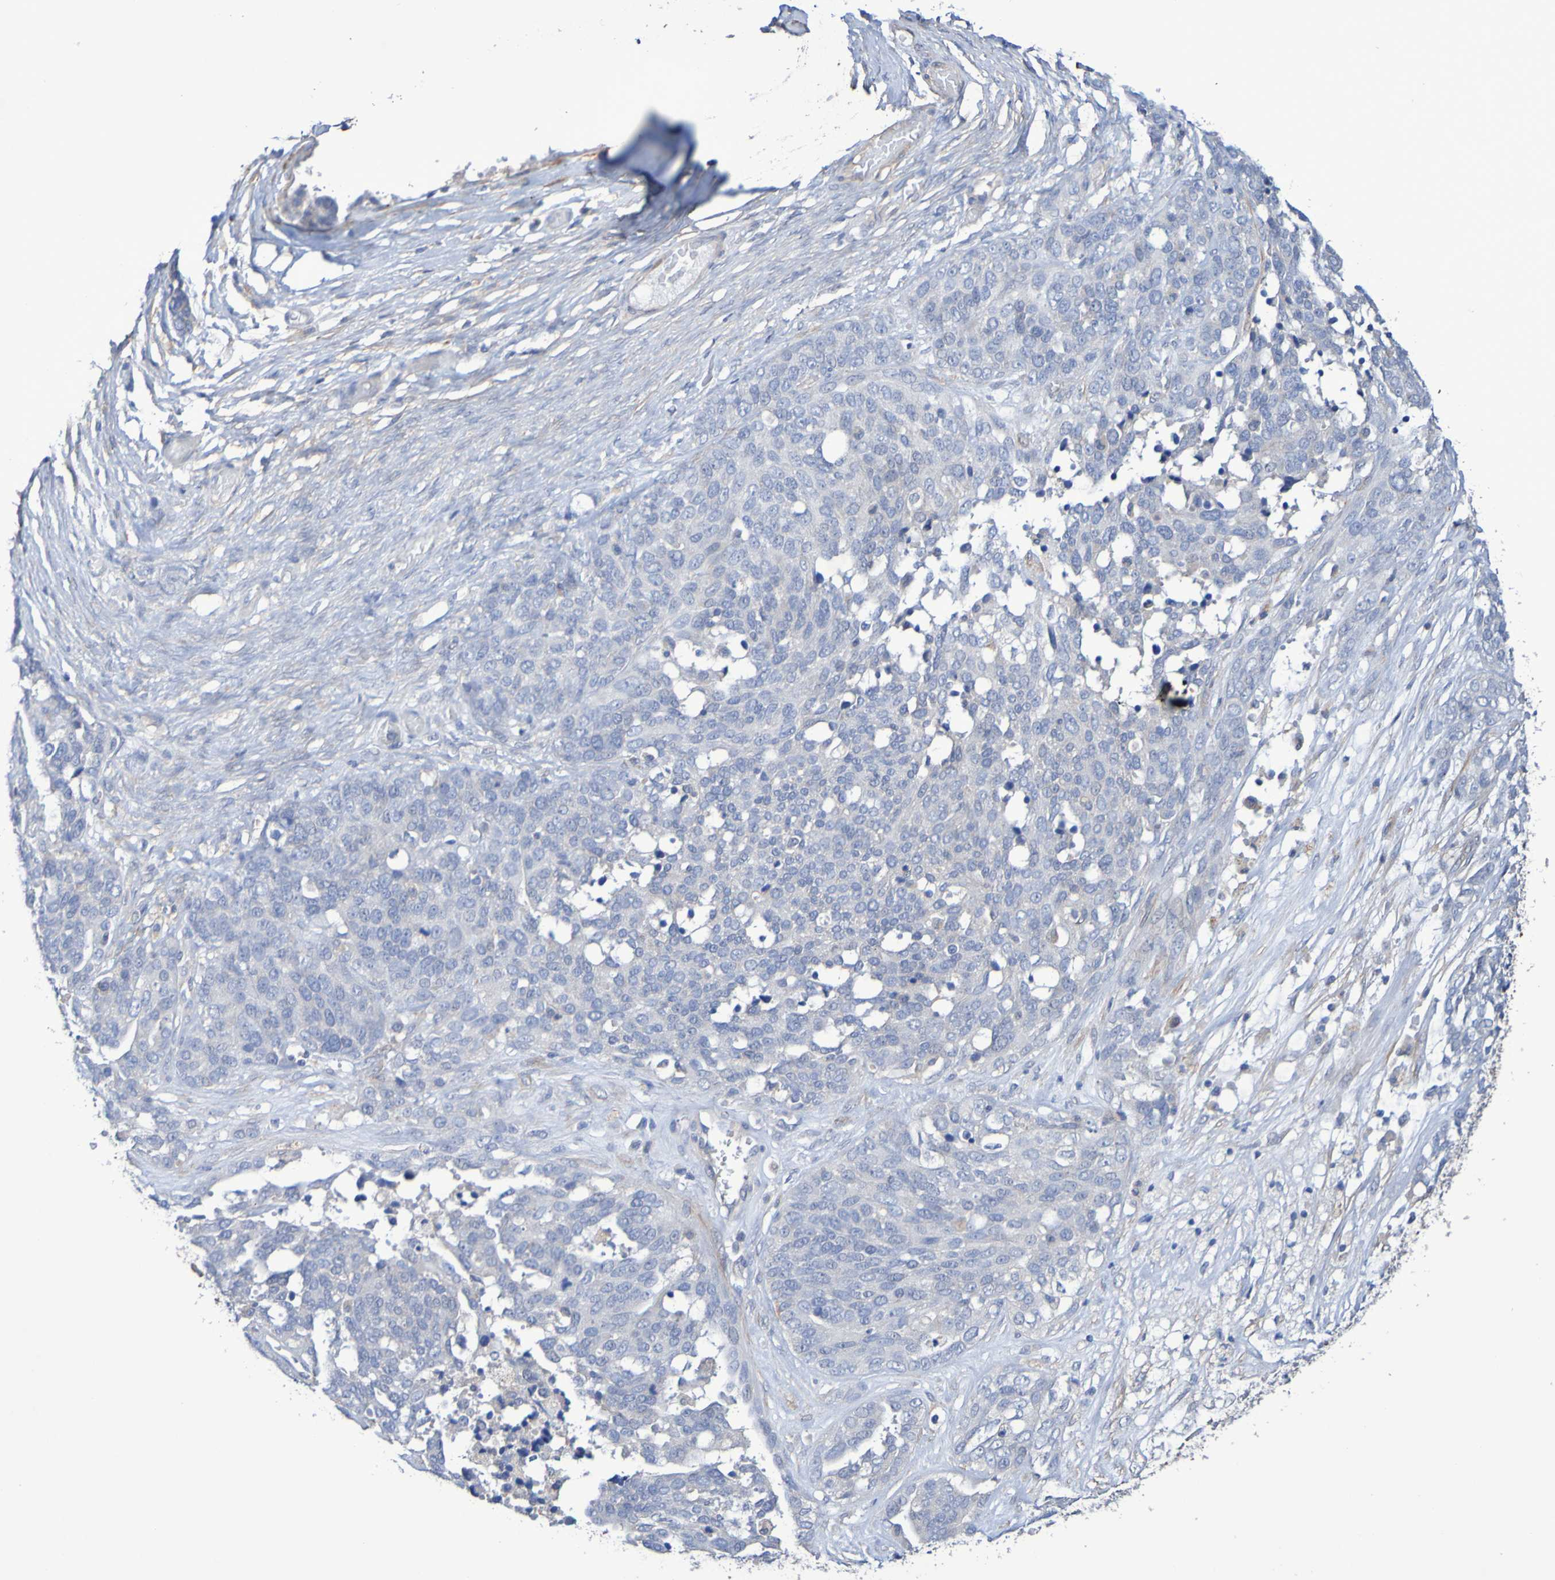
{"staining": {"intensity": "negative", "quantity": "none", "location": "none"}, "tissue": "ovarian cancer", "cell_type": "Tumor cells", "image_type": "cancer", "snomed": [{"axis": "morphology", "description": "Cystadenocarcinoma, serous, NOS"}, {"axis": "topography", "description": "Ovary"}], "caption": "Ovarian serous cystadenocarcinoma was stained to show a protein in brown. There is no significant staining in tumor cells.", "gene": "SRPRB", "patient": {"sex": "female", "age": 44}}